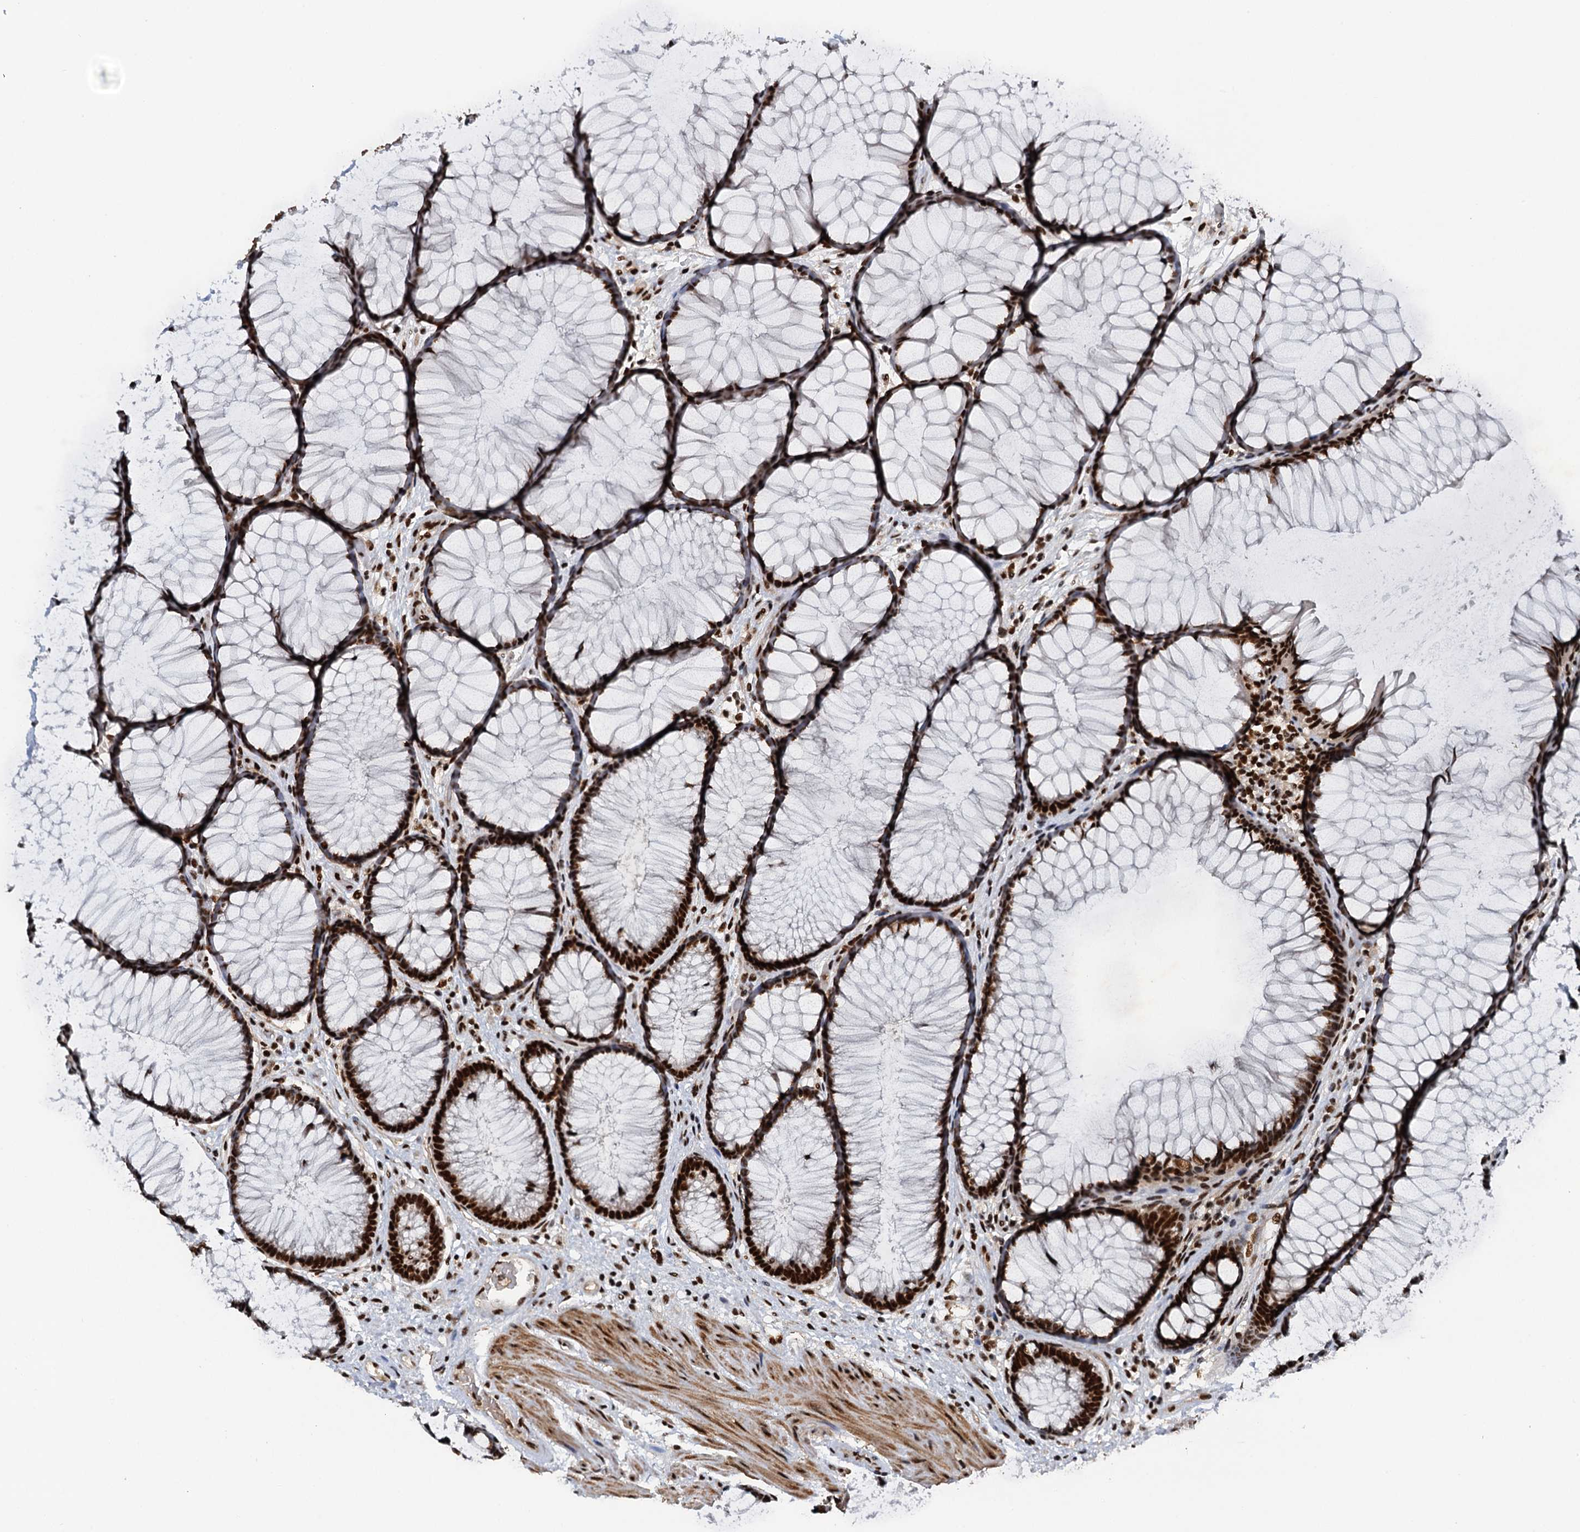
{"staining": {"intensity": "strong", "quantity": ">75%", "location": "nuclear"}, "tissue": "colon", "cell_type": "Endothelial cells", "image_type": "normal", "snomed": [{"axis": "morphology", "description": "Normal tissue, NOS"}, {"axis": "topography", "description": "Colon"}], "caption": "IHC (DAB) staining of benign human colon displays strong nuclear protein staining in about >75% of endothelial cells.", "gene": "ZC3H18", "patient": {"sex": "female", "age": 82}}